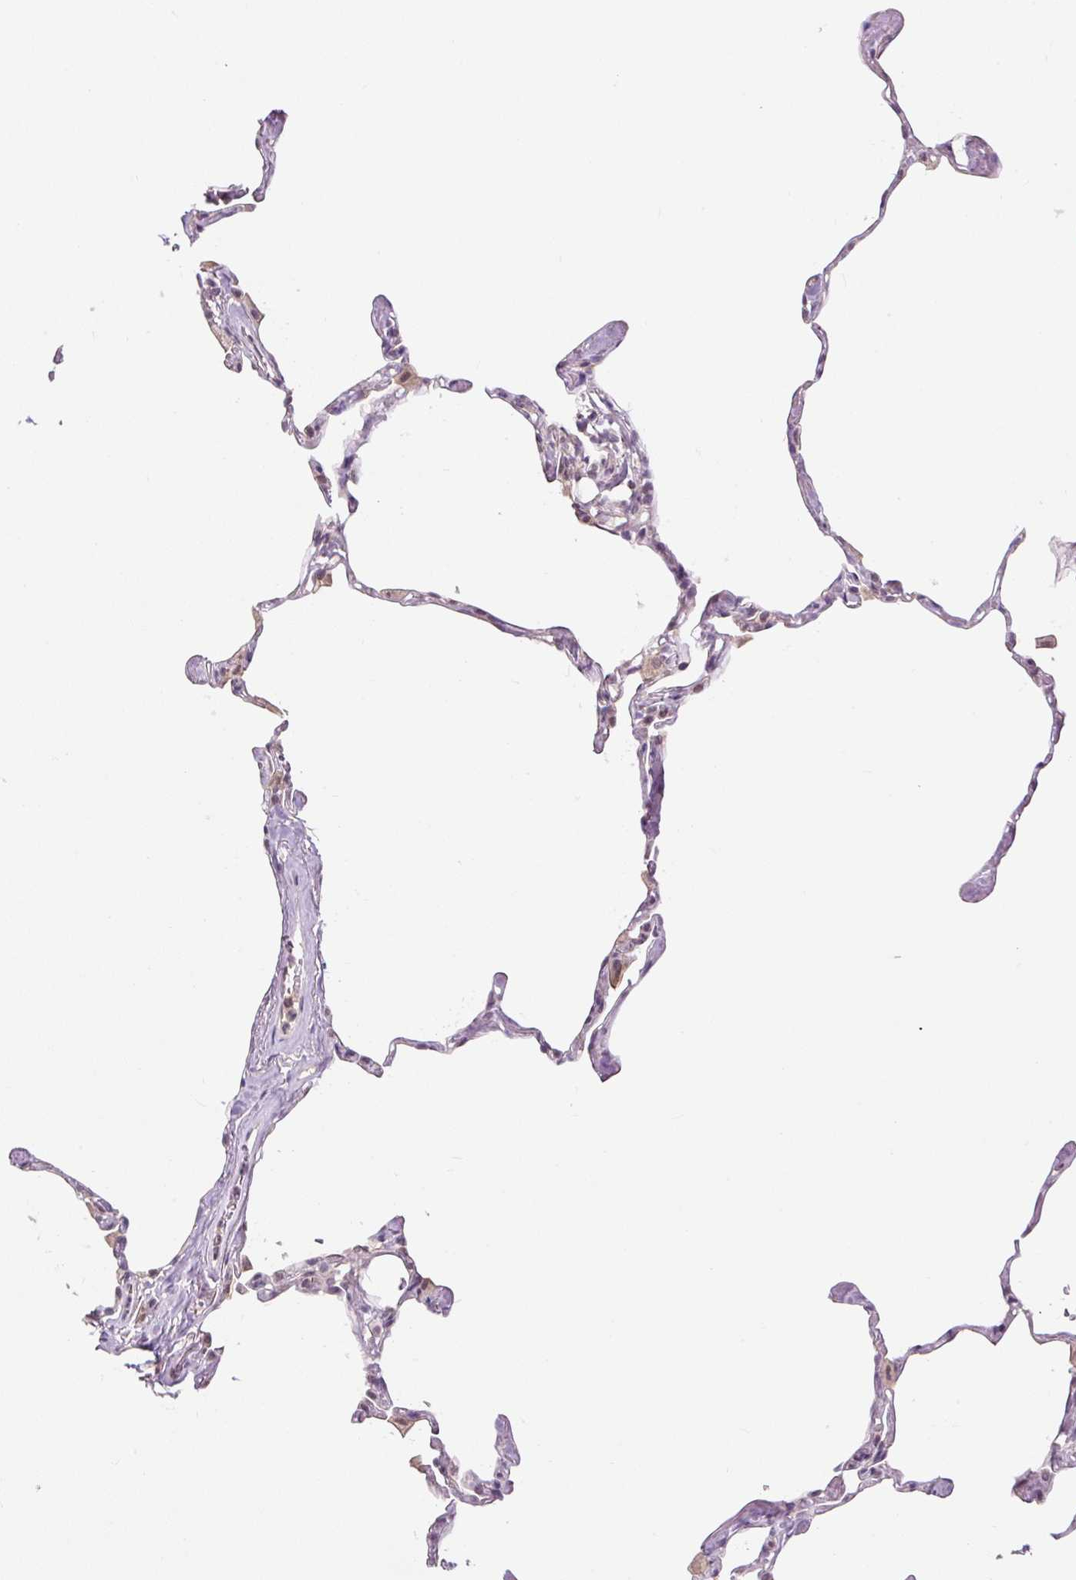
{"staining": {"intensity": "negative", "quantity": "none", "location": "none"}, "tissue": "lung", "cell_type": "Alveolar cells", "image_type": "normal", "snomed": [{"axis": "morphology", "description": "Normal tissue, NOS"}, {"axis": "topography", "description": "Lung"}], "caption": "DAB (3,3'-diaminobenzidine) immunohistochemical staining of normal lung exhibits no significant expression in alveolar cells.", "gene": "RACGAP1", "patient": {"sex": "male", "age": 65}}